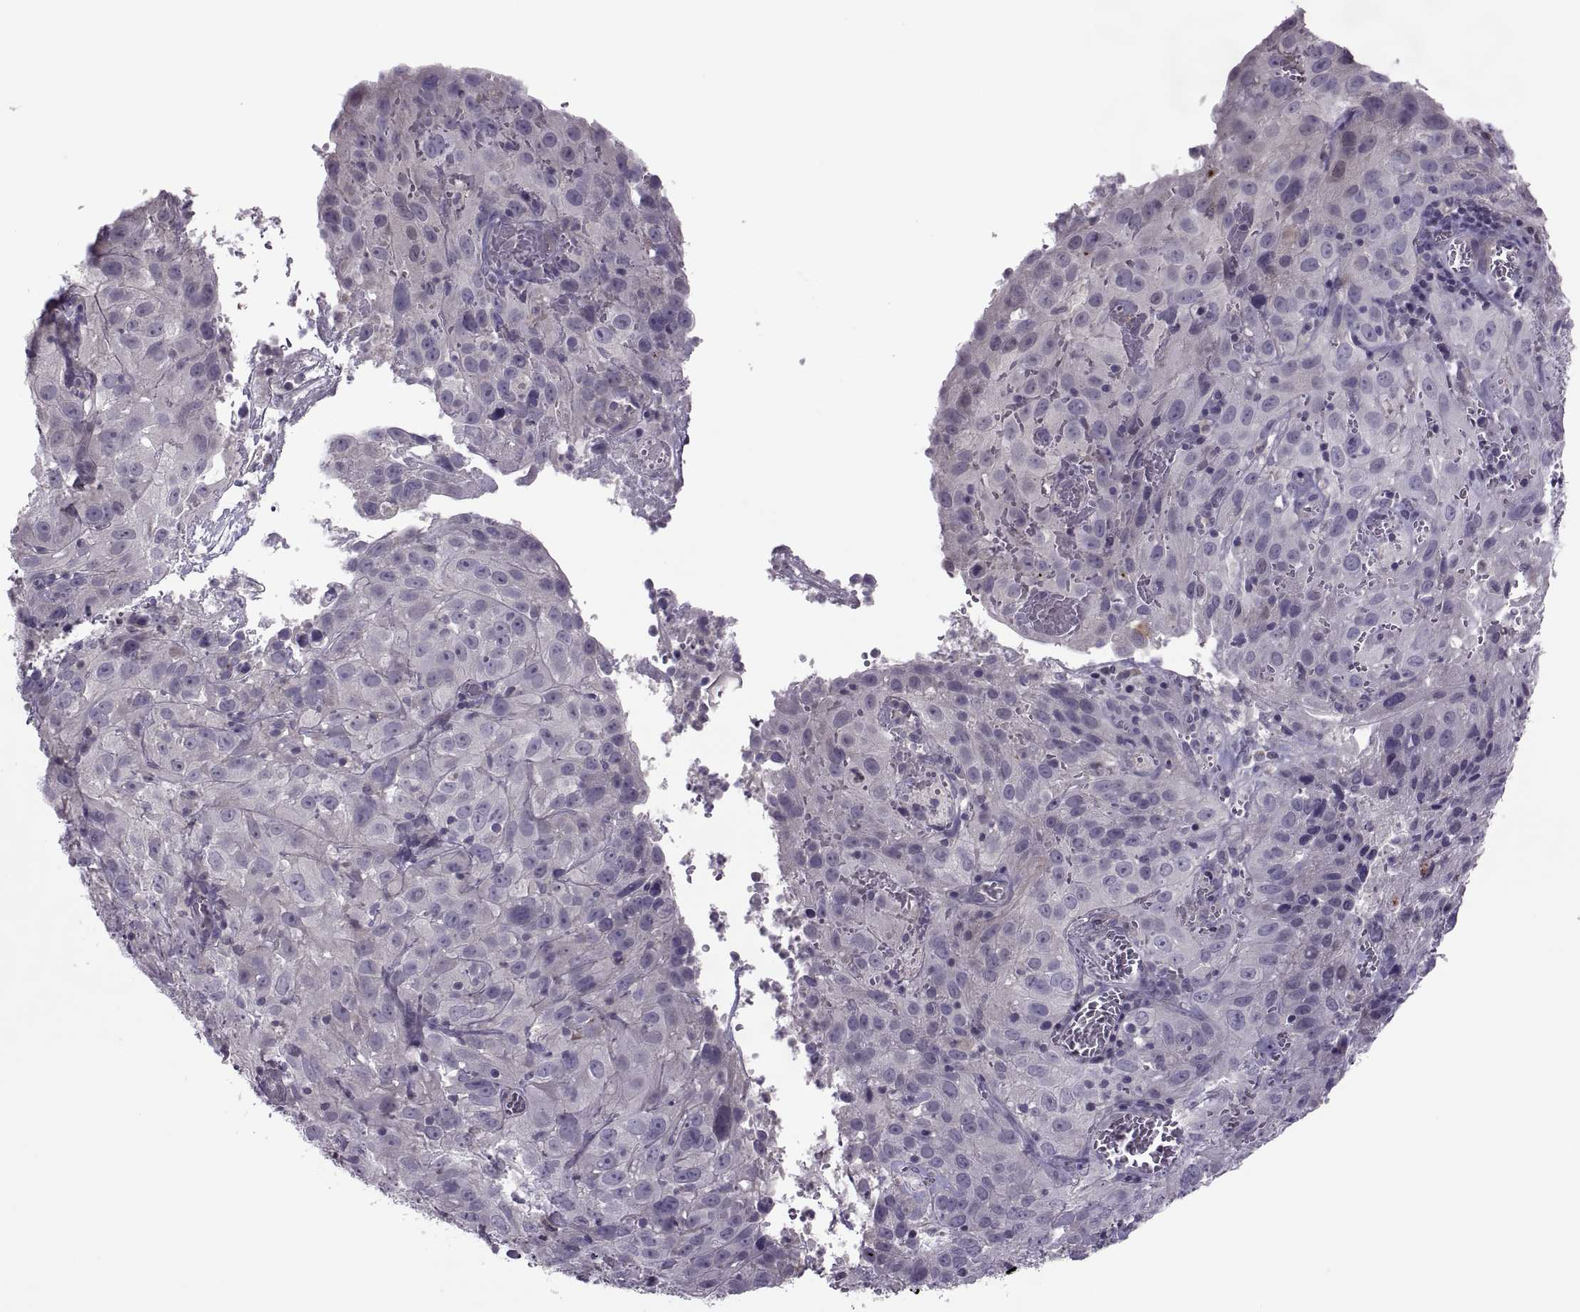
{"staining": {"intensity": "negative", "quantity": "none", "location": "none"}, "tissue": "cervical cancer", "cell_type": "Tumor cells", "image_type": "cancer", "snomed": [{"axis": "morphology", "description": "Squamous cell carcinoma, NOS"}, {"axis": "topography", "description": "Cervix"}], "caption": "Immunohistochemistry image of squamous cell carcinoma (cervical) stained for a protein (brown), which reveals no staining in tumor cells.", "gene": "ODF3", "patient": {"sex": "female", "age": 32}}